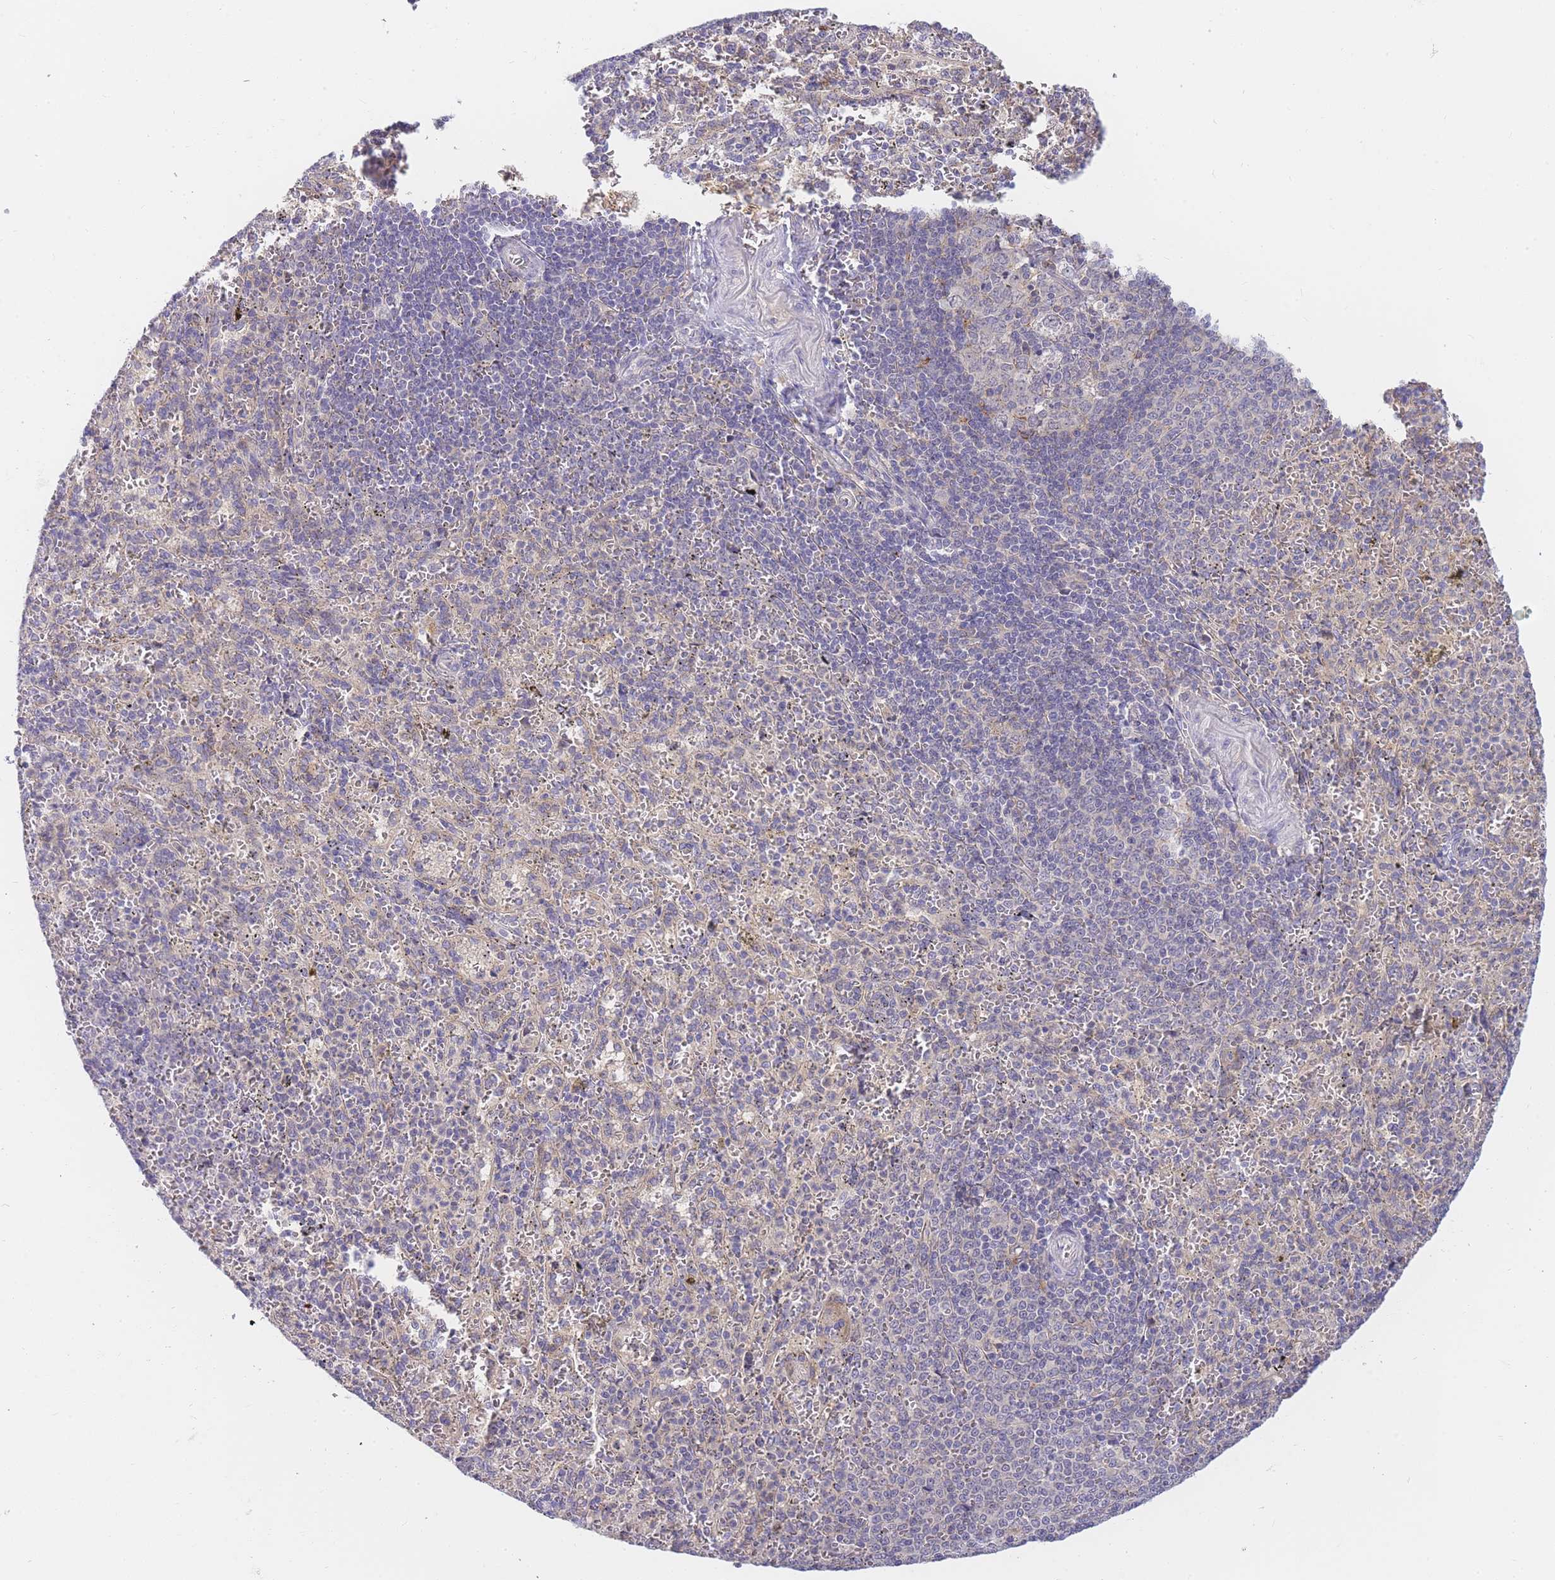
{"staining": {"intensity": "negative", "quantity": "none", "location": "none"}, "tissue": "spleen", "cell_type": "Cells in red pulp", "image_type": "normal", "snomed": [{"axis": "morphology", "description": "Normal tissue, NOS"}, {"axis": "topography", "description": "Spleen"}], "caption": "DAB (3,3'-diaminobenzidine) immunohistochemical staining of benign human spleen displays no significant staining in cells in red pulp. Nuclei are stained in blue.", "gene": "ZNF577", "patient": {"sex": "female", "age": 21}}